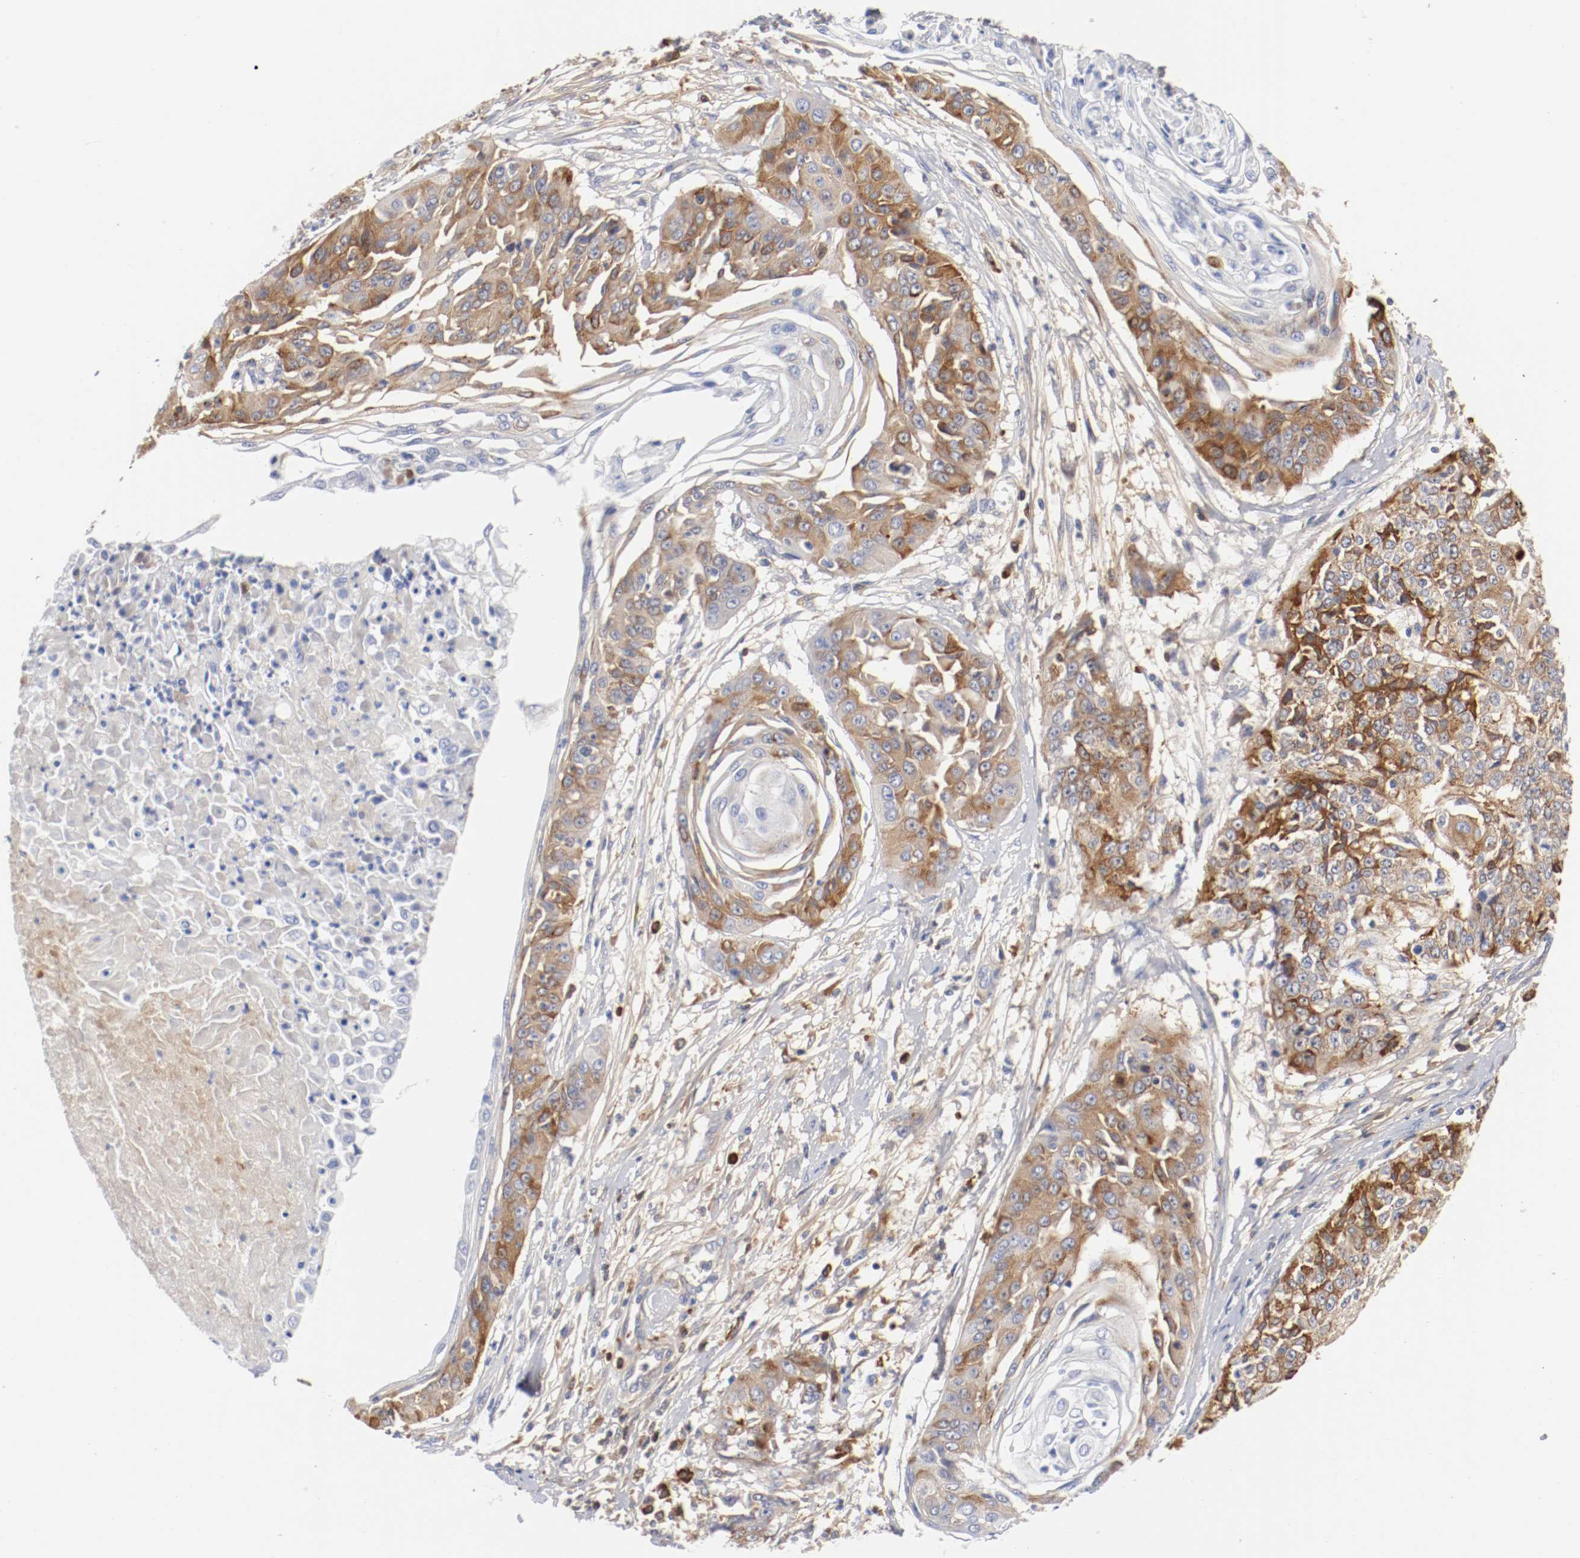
{"staining": {"intensity": "strong", "quantity": ">75%", "location": "cytoplasmic/membranous"}, "tissue": "cervical cancer", "cell_type": "Tumor cells", "image_type": "cancer", "snomed": [{"axis": "morphology", "description": "Squamous cell carcinoma, NOS"}, {"axis": "topography", "description": "Cervix"}], "caption": "Brown immunohistochemical staining in cervical cancer demonstrates strong cytoplasmic/membranous positivity in approximately >75% of tumor cells.", "gene": "FGFBP1", "patient": {"sex": "female", "age": 64}}